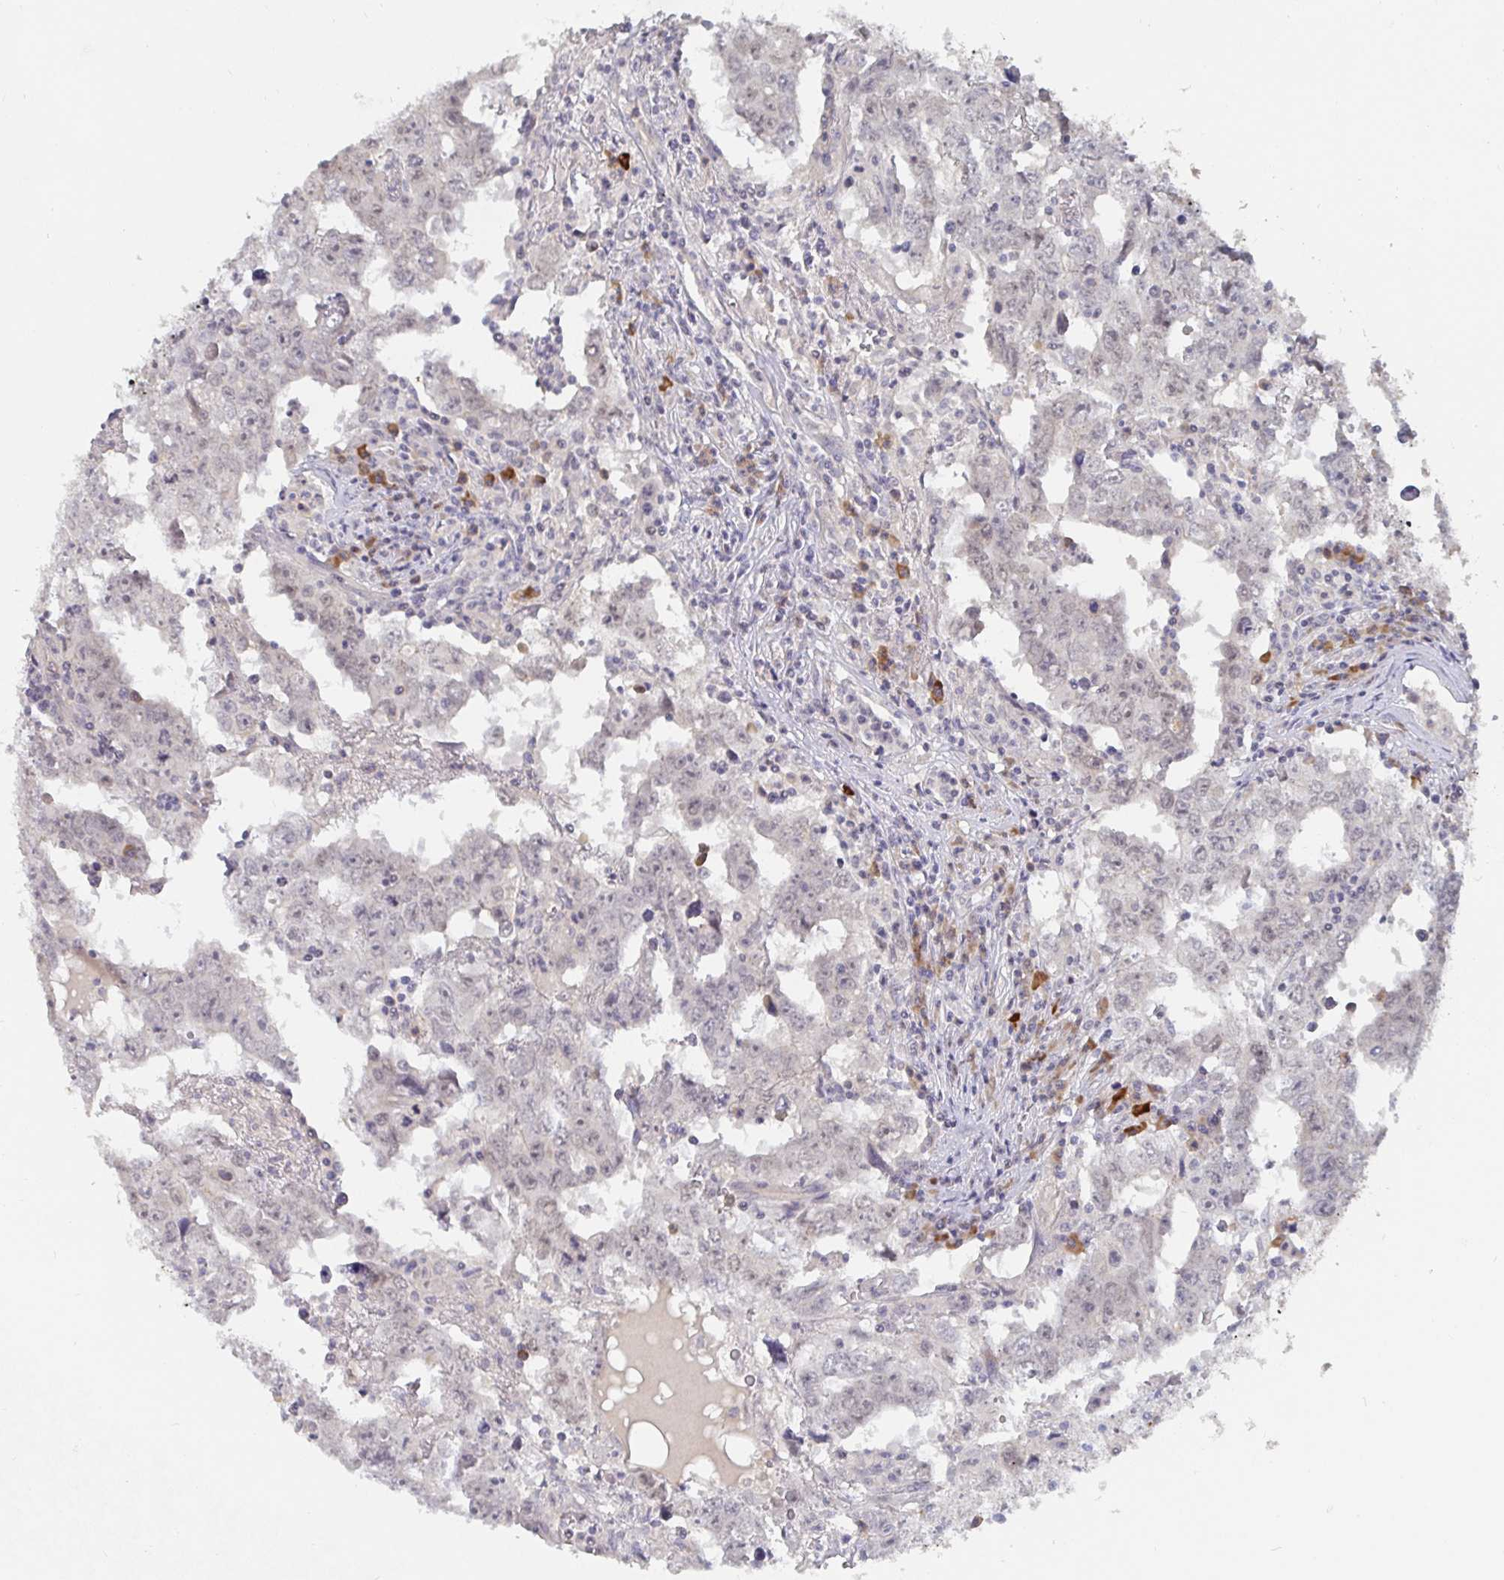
{"staining": {"intensity": "weak", "quantity": "<25%", "location": "nuclear"}, "tissue": "testis cancer", "cell_type": "Tumor cells", "image_type": "cancer", "snomed": [{"axis": "morphology", "description": "Carcinoma, Embryonal, NOS"}, {"axis": "topography", "description": "Testis"}], "caption": "High power microscopy image of an immunohistochemistry image of testis embryonal carcinoma, revealing no significant expression in tumor cells. (DAB immunohistochemistry with hematoxylin counter stain).", "gene": "MEIS1", "patient": {"sex": "male", "age": 22}}